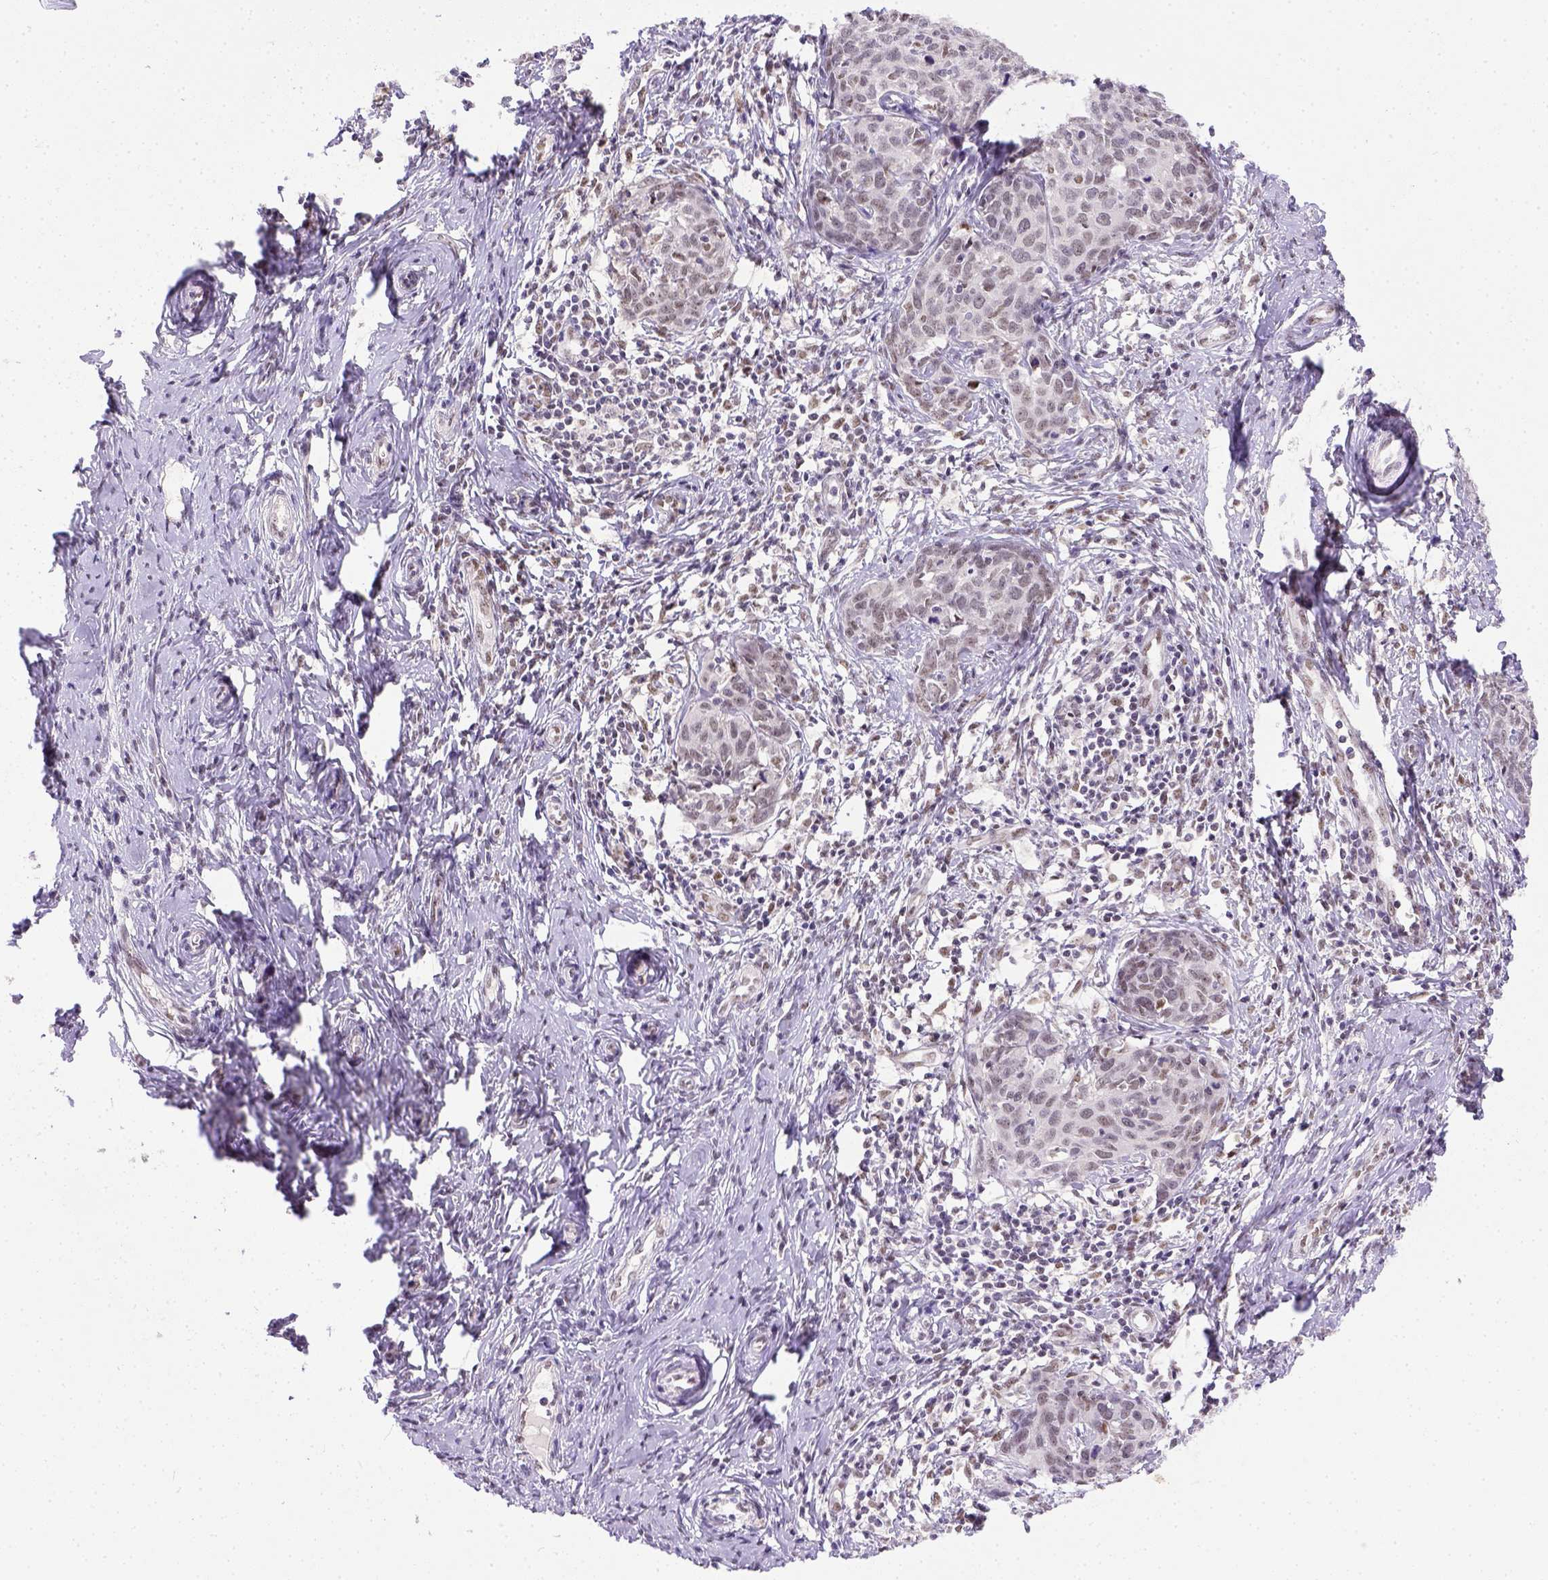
{"staining": {"intensity": "weak", "quantity": "25%-75%", "location": "nuclear"}, "tissue": "cervical cancer", "cell_type": "Tumor cells", "image_type": "cancer", "snomed": [{"axis": "morphology", "description": "Squamous cell carcinoma, NOS"}, {"axis": "topography", "description": "Cervix"}], "caption": "Immunohistochemical staining of human cervical squamous cell carcinoma reveals low levels of weak nuclear expression in about 25%-75% of tumor cells.", "gene": "ERCC1", "patient": {"sex": "female", "age": 62}}